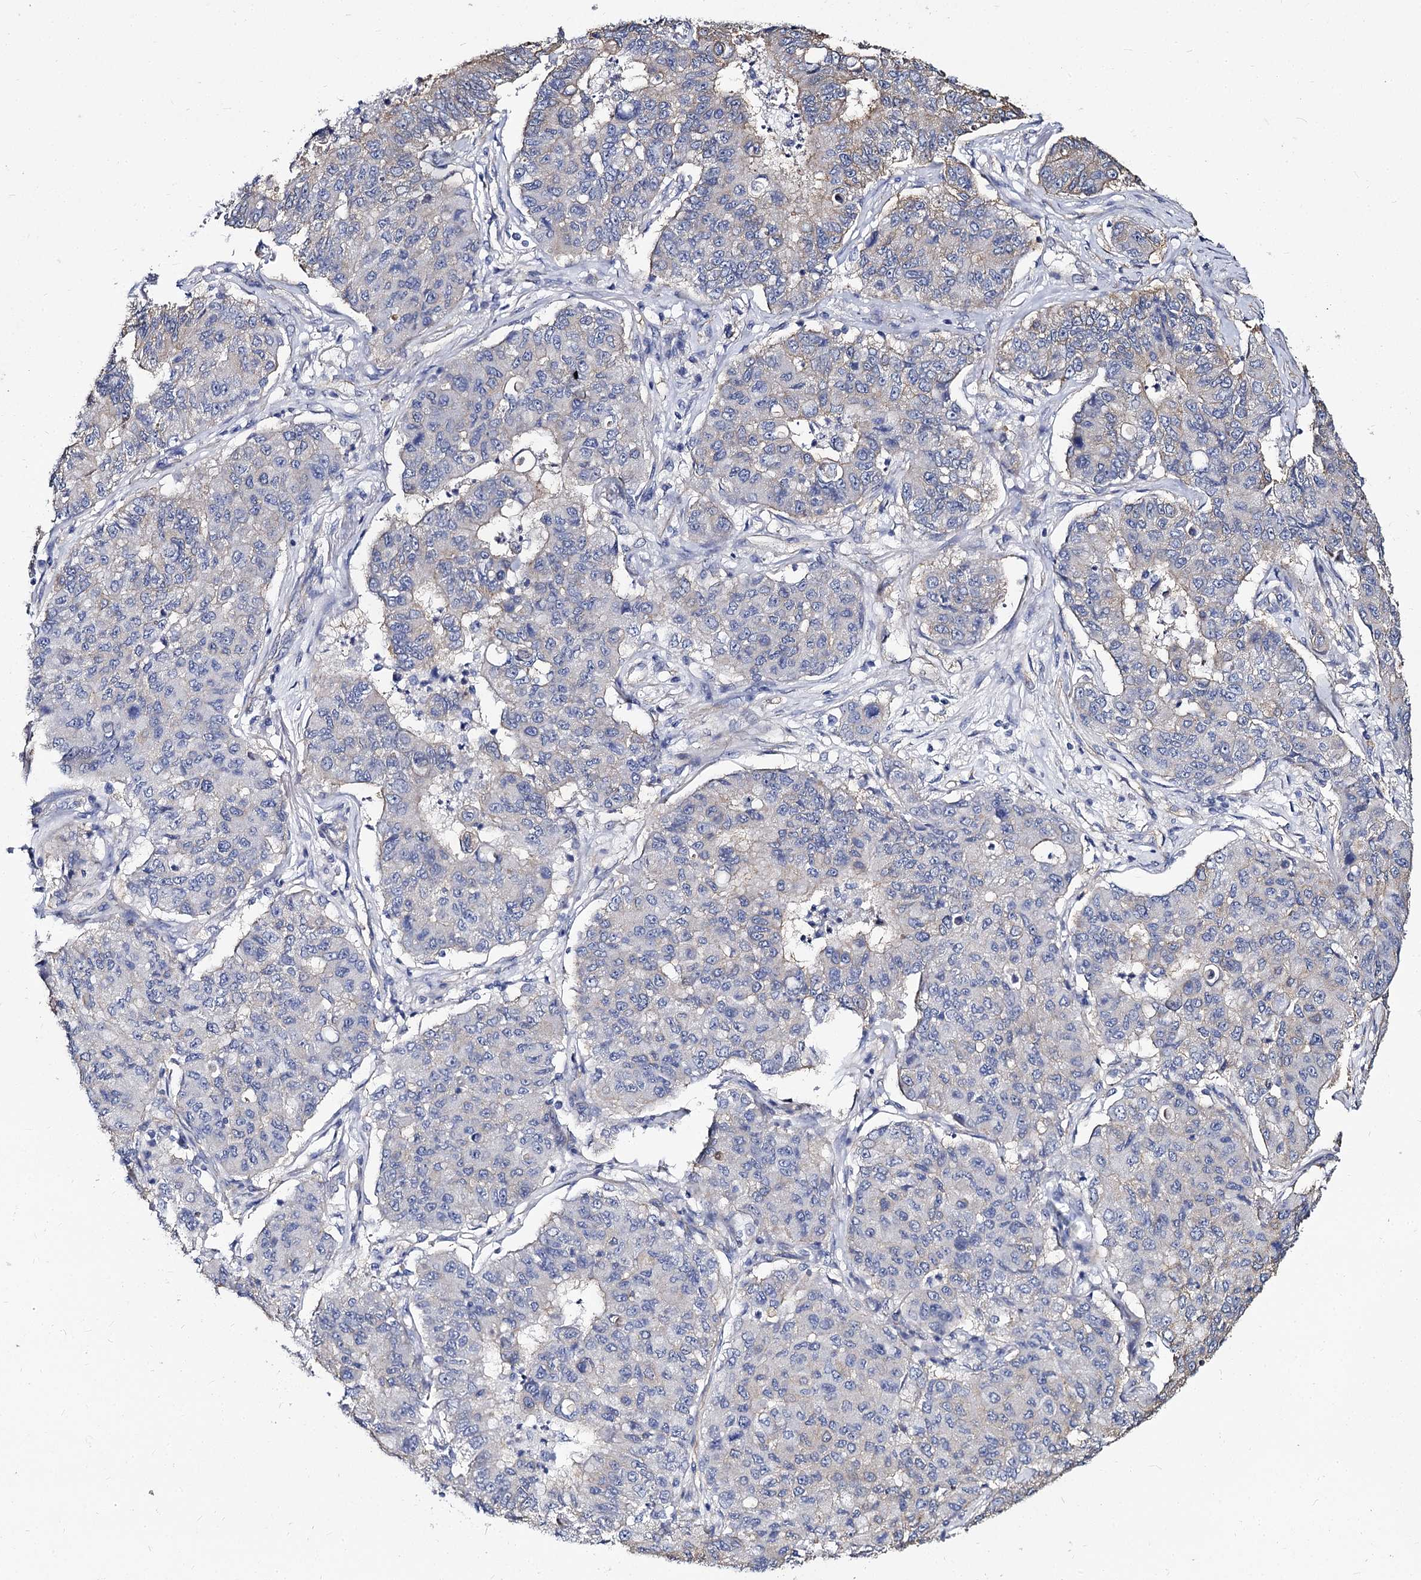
{"staining": {"intensity": "negative", "quantity": "none", "location": "none"}, "tissue": "lung cancer", "cell_type": "Tumor cells", "image_type": "cancer", "snomed": [{"axis": "morphology", "description": "Squamous cell carcinoma, NOS"}, {"axis": "topography", "description": "Lung"}], "caption": "Tumor cells are negative for protein expression in human squamous cell carcinoma (lung).", "gene": "CBFB", "patient": {"sex": "male", "age": 74}}